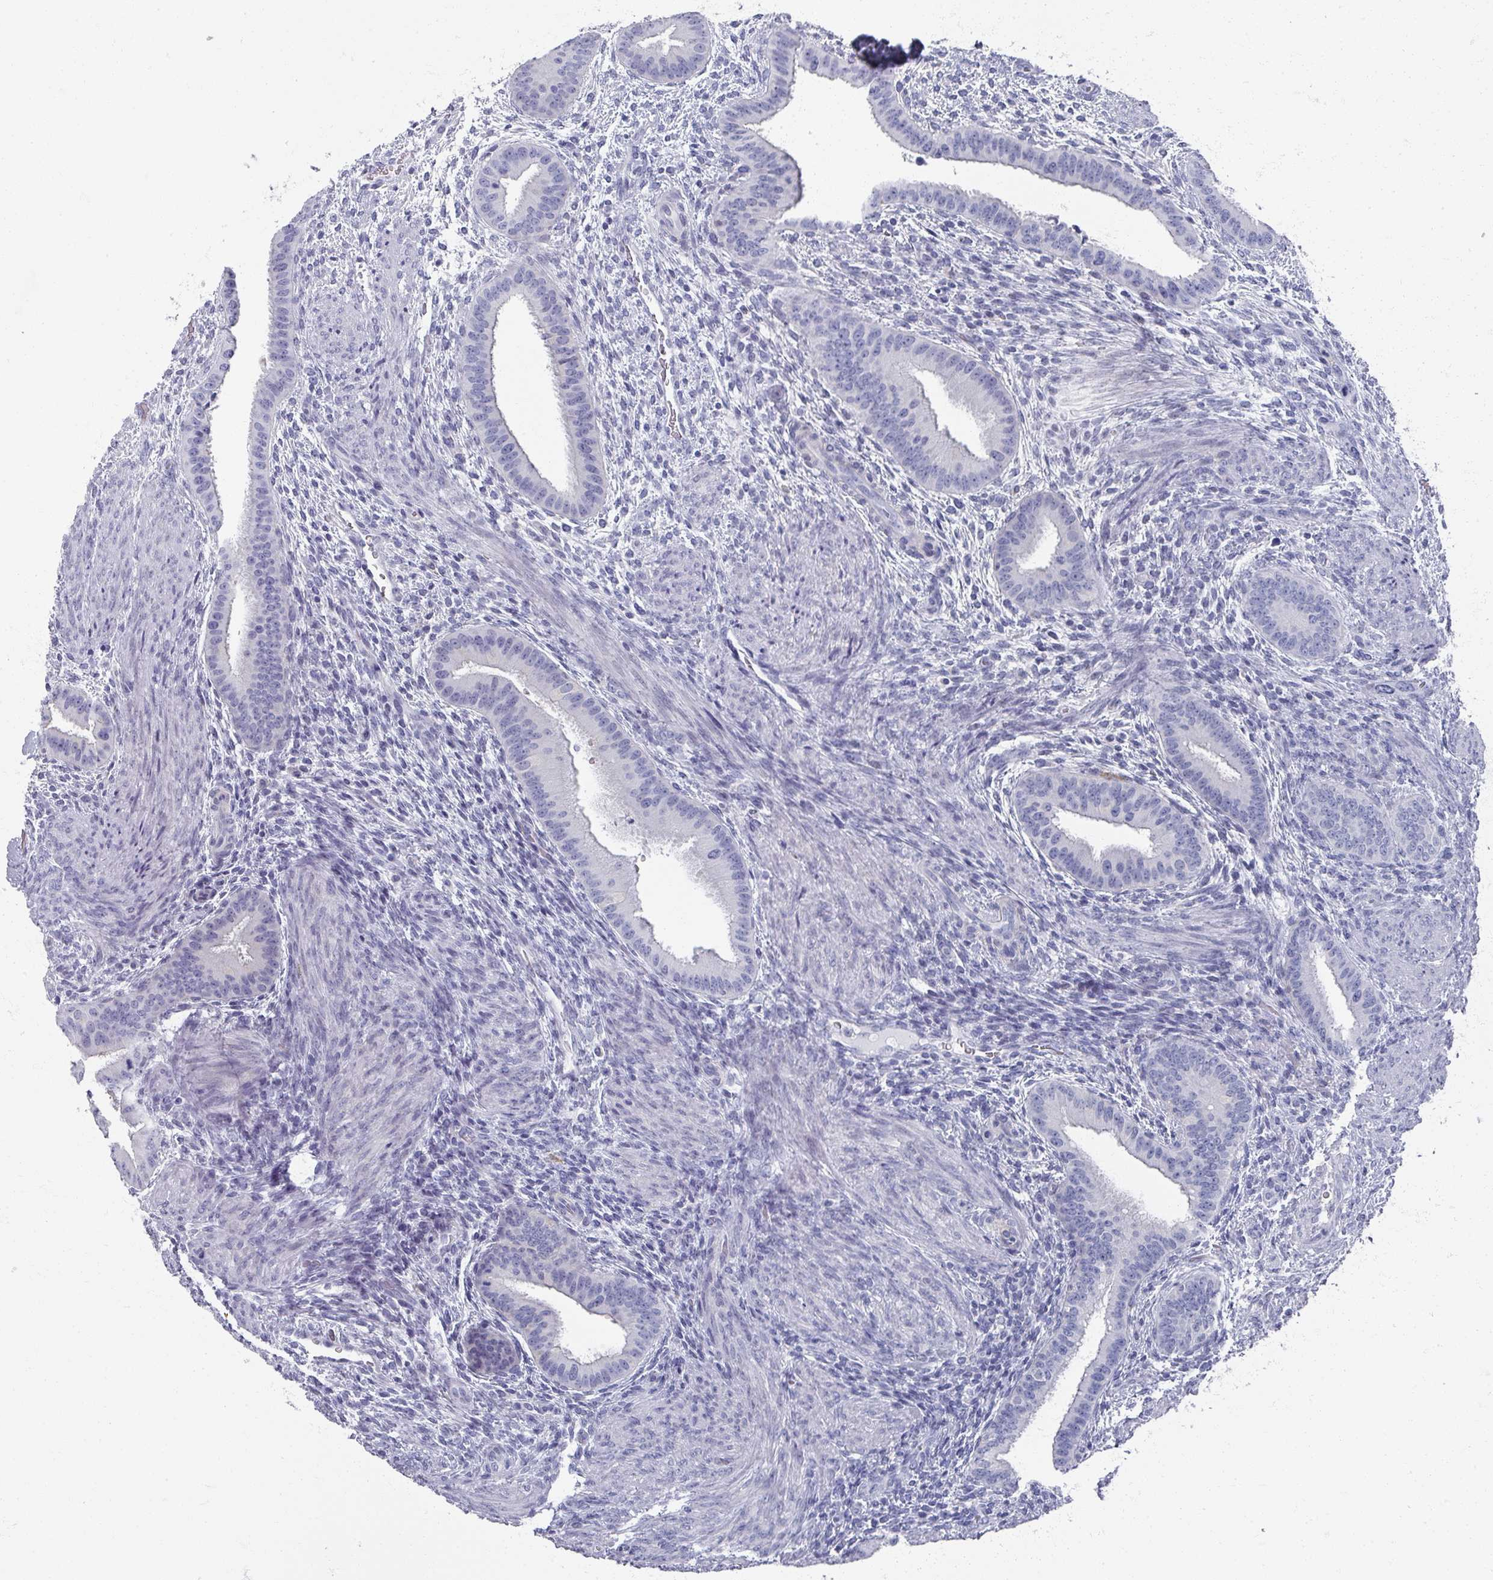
{"staining": {"intensity": "negative", "quantity": "none", "location": "none"}, "tissue": "endometrium", "cell_type": "Cells in endometrial stroma", "image_type": "normal", "snomed": [{"axis": "morphology", "description": "Normal tissue, NOS"}, {"axis": "topography", "description": "Endometrium"}], "caption": "An image of endometrium stained for a protein exhibits no brown staining in cells in endometrial stroma.", "gene": "OMG", "patient": {"sex": "female", "age": 36}}